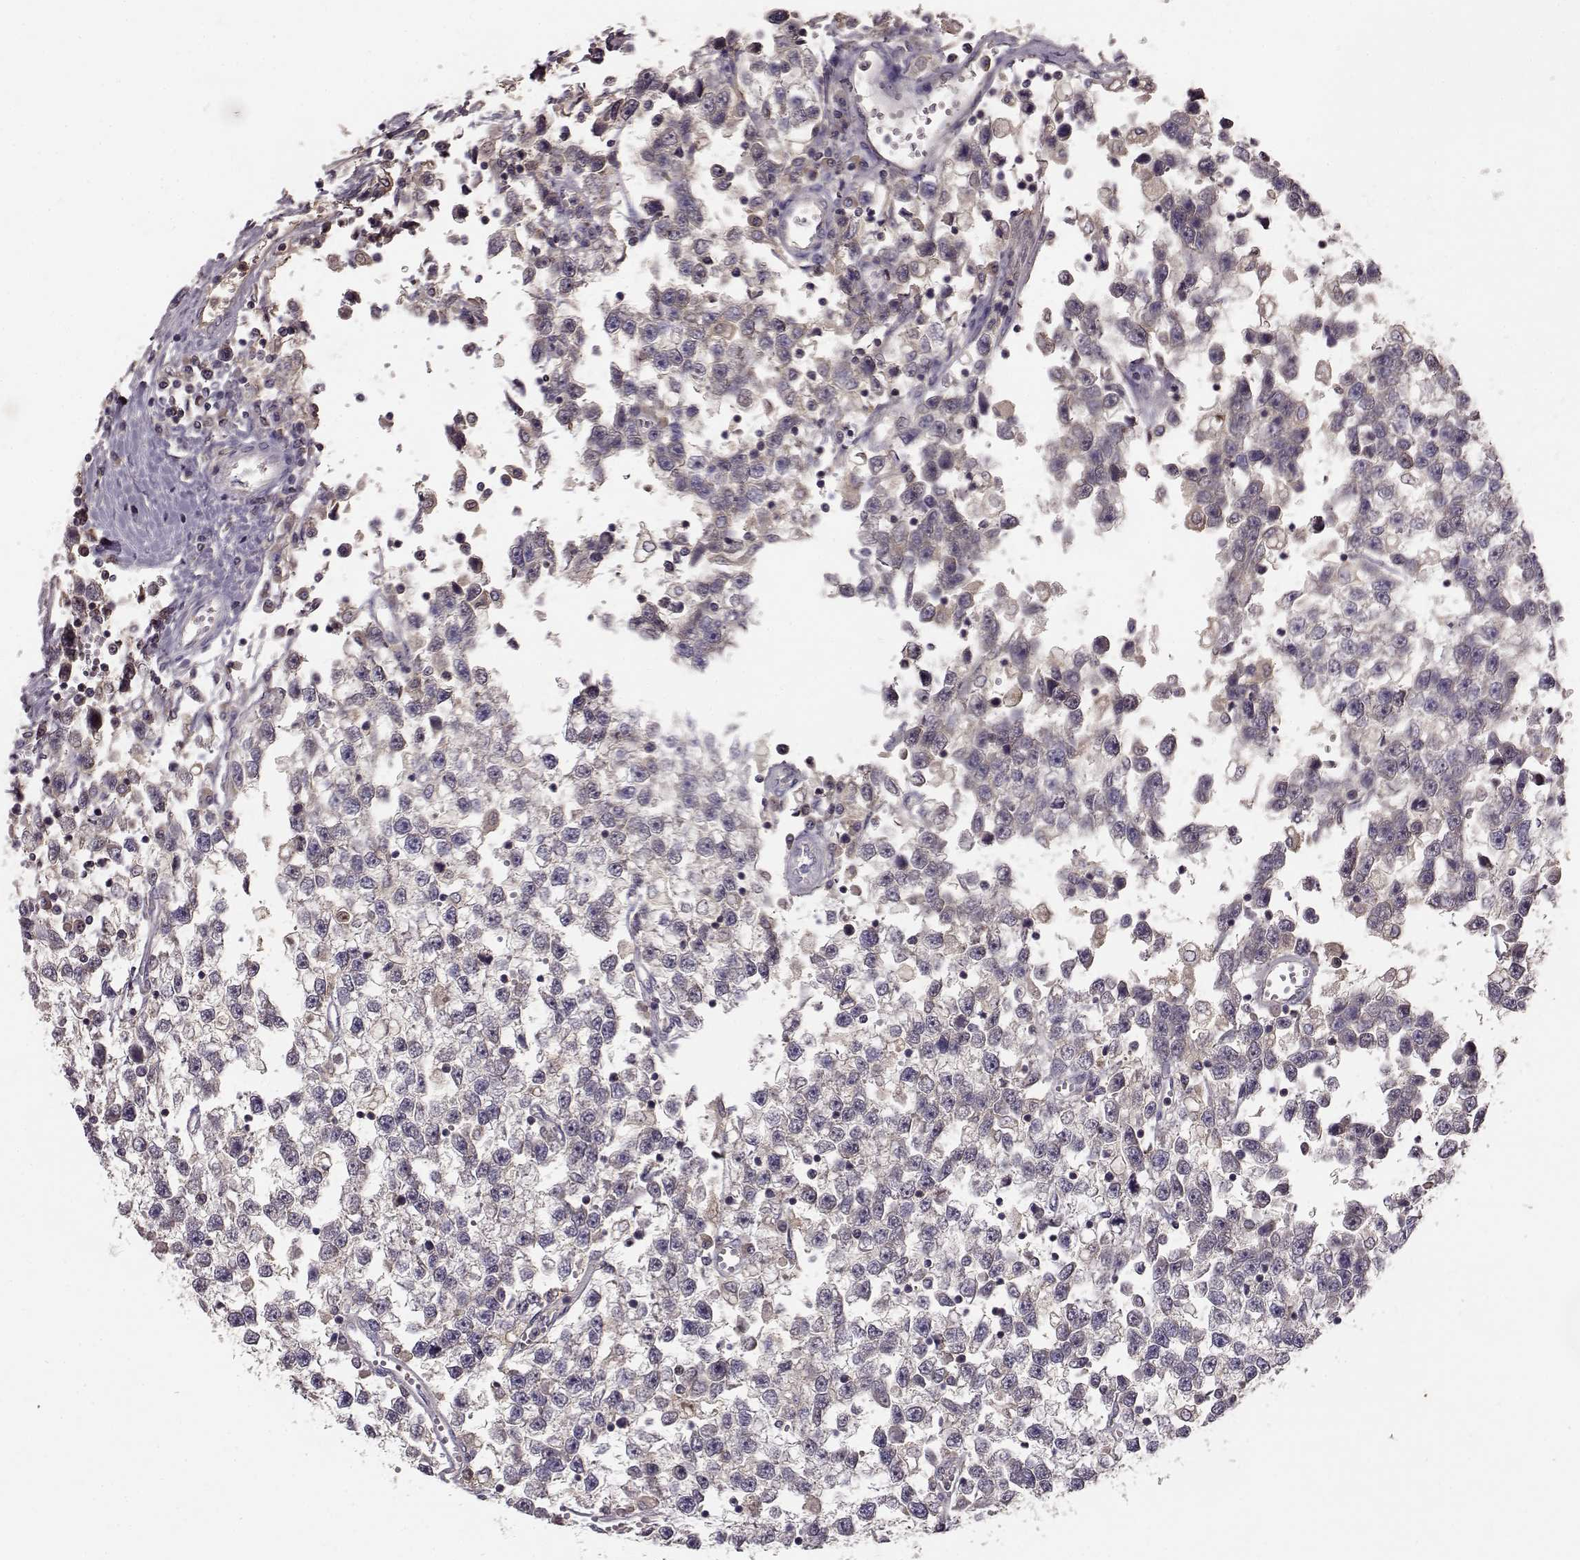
{"staining": {"intensity": "weak", "quantity": "25%-75%", "location": "cytoplasmic/membranous"}, "tissue": "testis cancer", "cell_type": "Tumor cells", "image_type": "cancer", "snomed": [{"axis": "morphology", "description": "Seminoma, NOS"}, {"axis": "topography", "description": "Testis"}], "caption": "Immunohistochemistry (IHC) photomicrograph of testis cancer (seminoma) stained for a protein (brown), which reveals low levels of weak cytoplasmic/membranous expression in approximately 25%-75% of tumor cells.", "gene": "YJEFN3", "patient": {"sex": "male", "age": 34}}